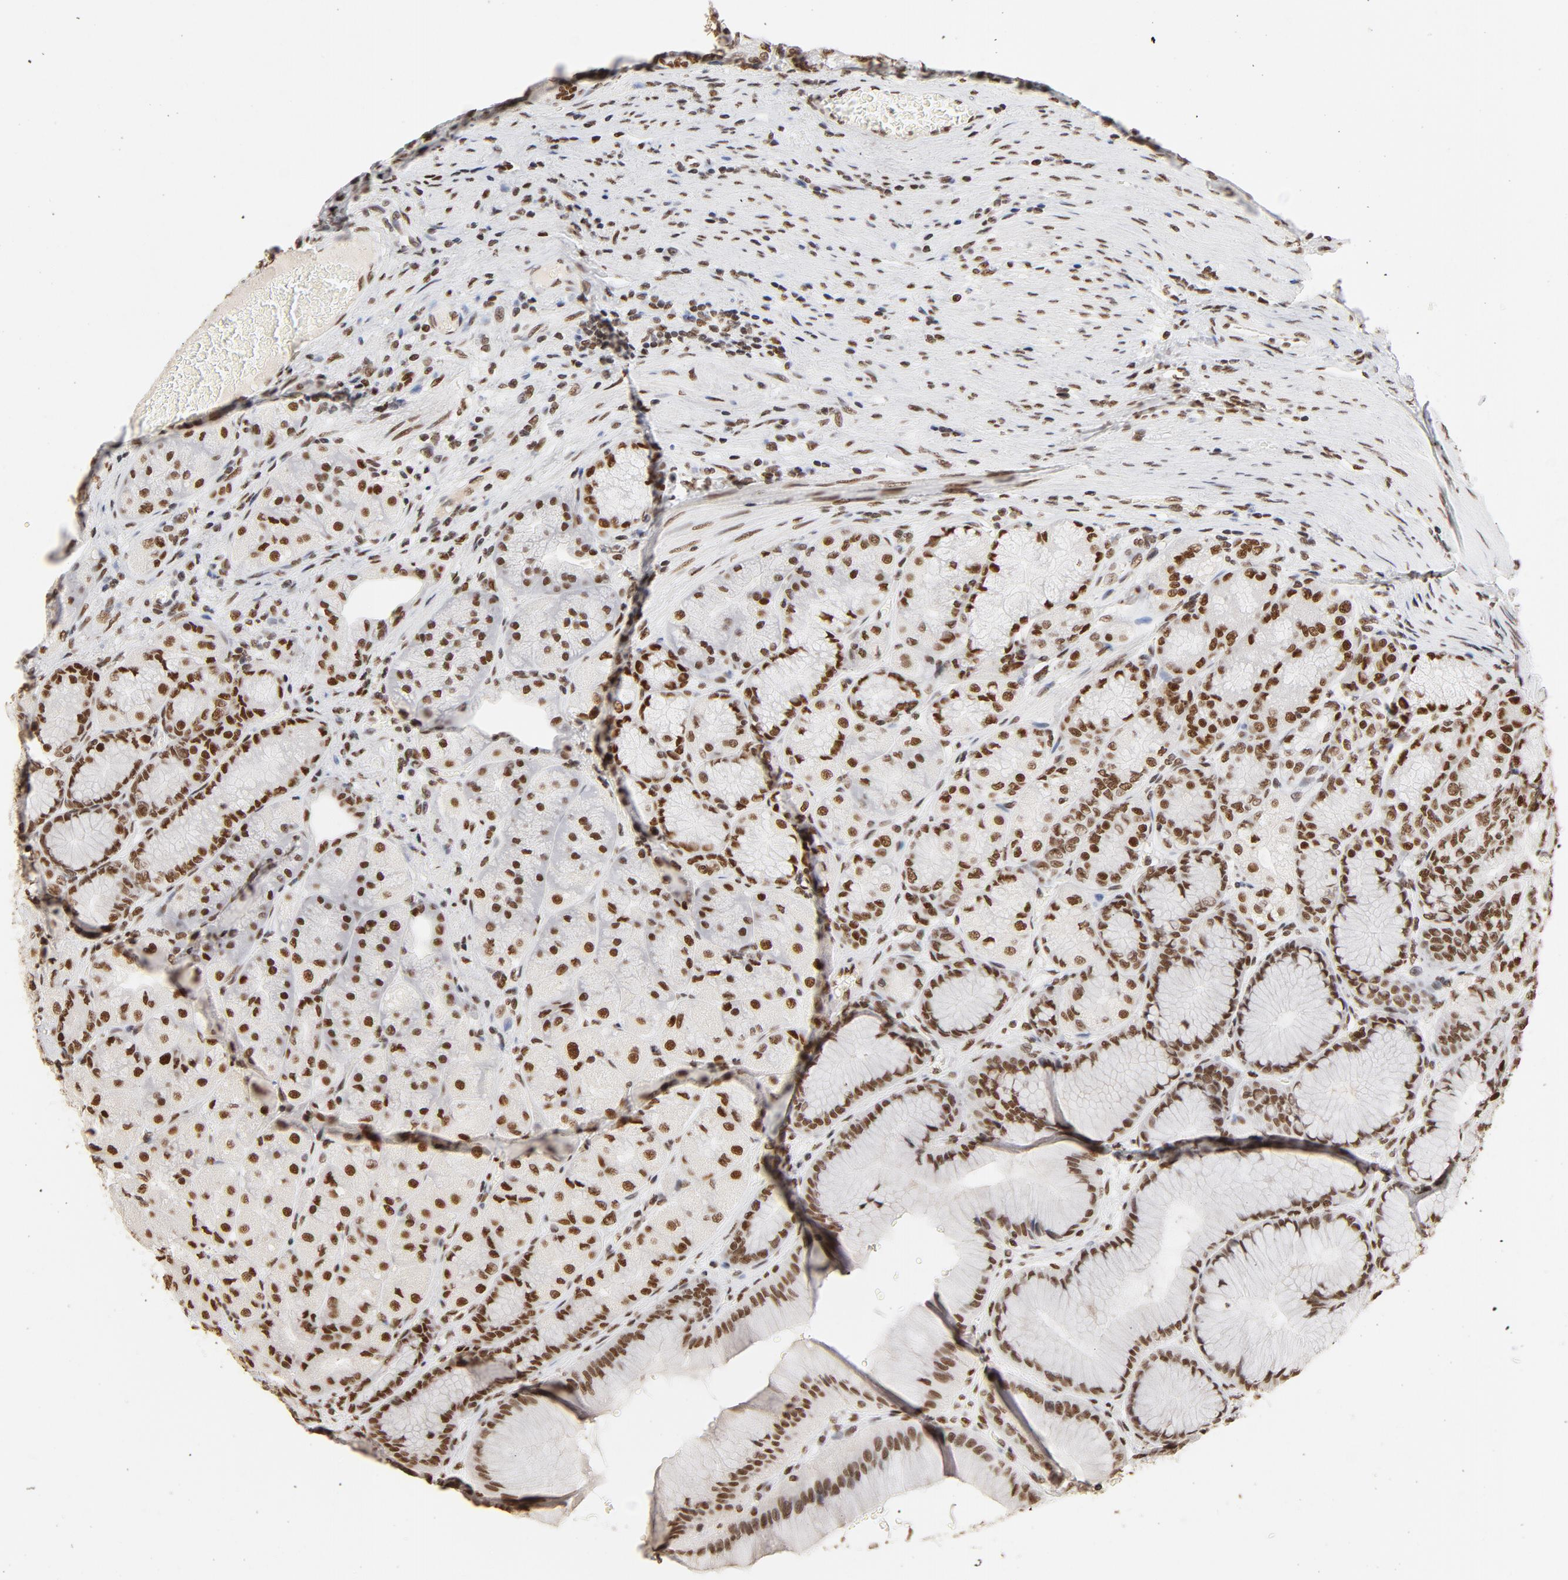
{"staining": {"intensity": "moderate", "quantity": ">75%", "location": "nuclear"}, "tissue": "stomach", "cell_type": "Glandular cells", "image_type": "normal", "snomed": [{"axis": "morphology", "description": "Normal tissue, NOS"}, {"axis": "morphology", "description": "Adenocarcinoma, NOS"}, {"axis": "topography", "description": "Stomach"}, {"axis": "topography", "description": "Stomach, lower"}], "caption": "Immunohistochemical staining of benign stomach reveals medium levels of moderate nuclear positivity in approximately >75% of glandular cells.", "gene": "TP53BP1", "patient": {"sex": "female", "age": 65}}